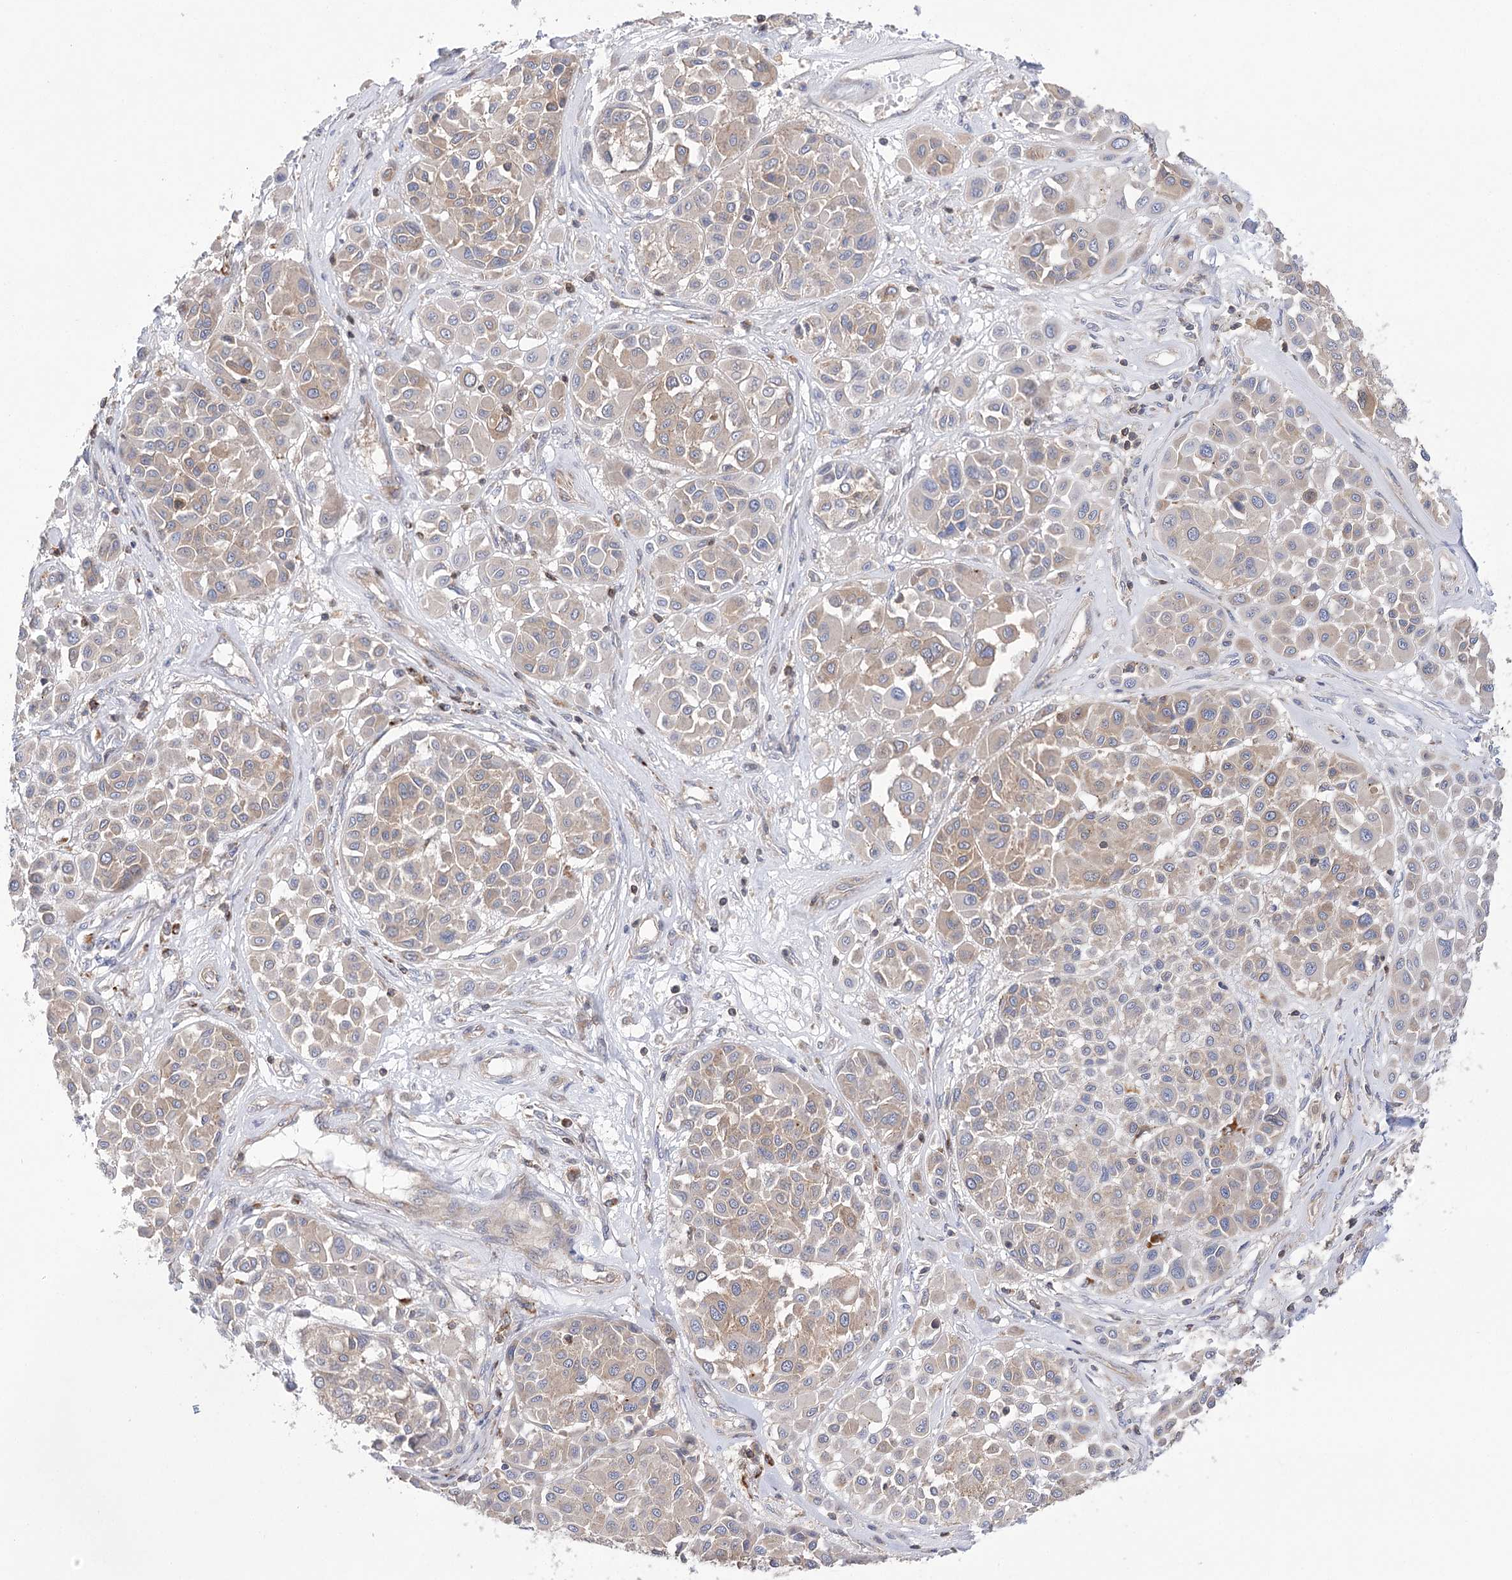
{"staining": {"intensity": "weak", "quantity": "25%-75%", "location": "cytoplasmic/membranous"}, "tissue": "melanoma", "cell_type": "Tumor cells", "image_type": "cancer", "snomed": [{"axis": "morphology", "description": "Malignant melanoma, Metastatic site"}, {"axis": "topography", "description": "Soft tissue"}], "caption": "A histopathology image of melanoma stained for a protein exhibits weak cytoplasmic/membranous brown staining in tumor cells. The staining was performed using DAB (3,3'-diaminobenzidine) to visualize the protein expression in brown, while the nuclei were stained in blue with hematoxylin (Magnification: 20x).", "gene": "VPS37B", "patient": {"sex": "male", "age": 41}}